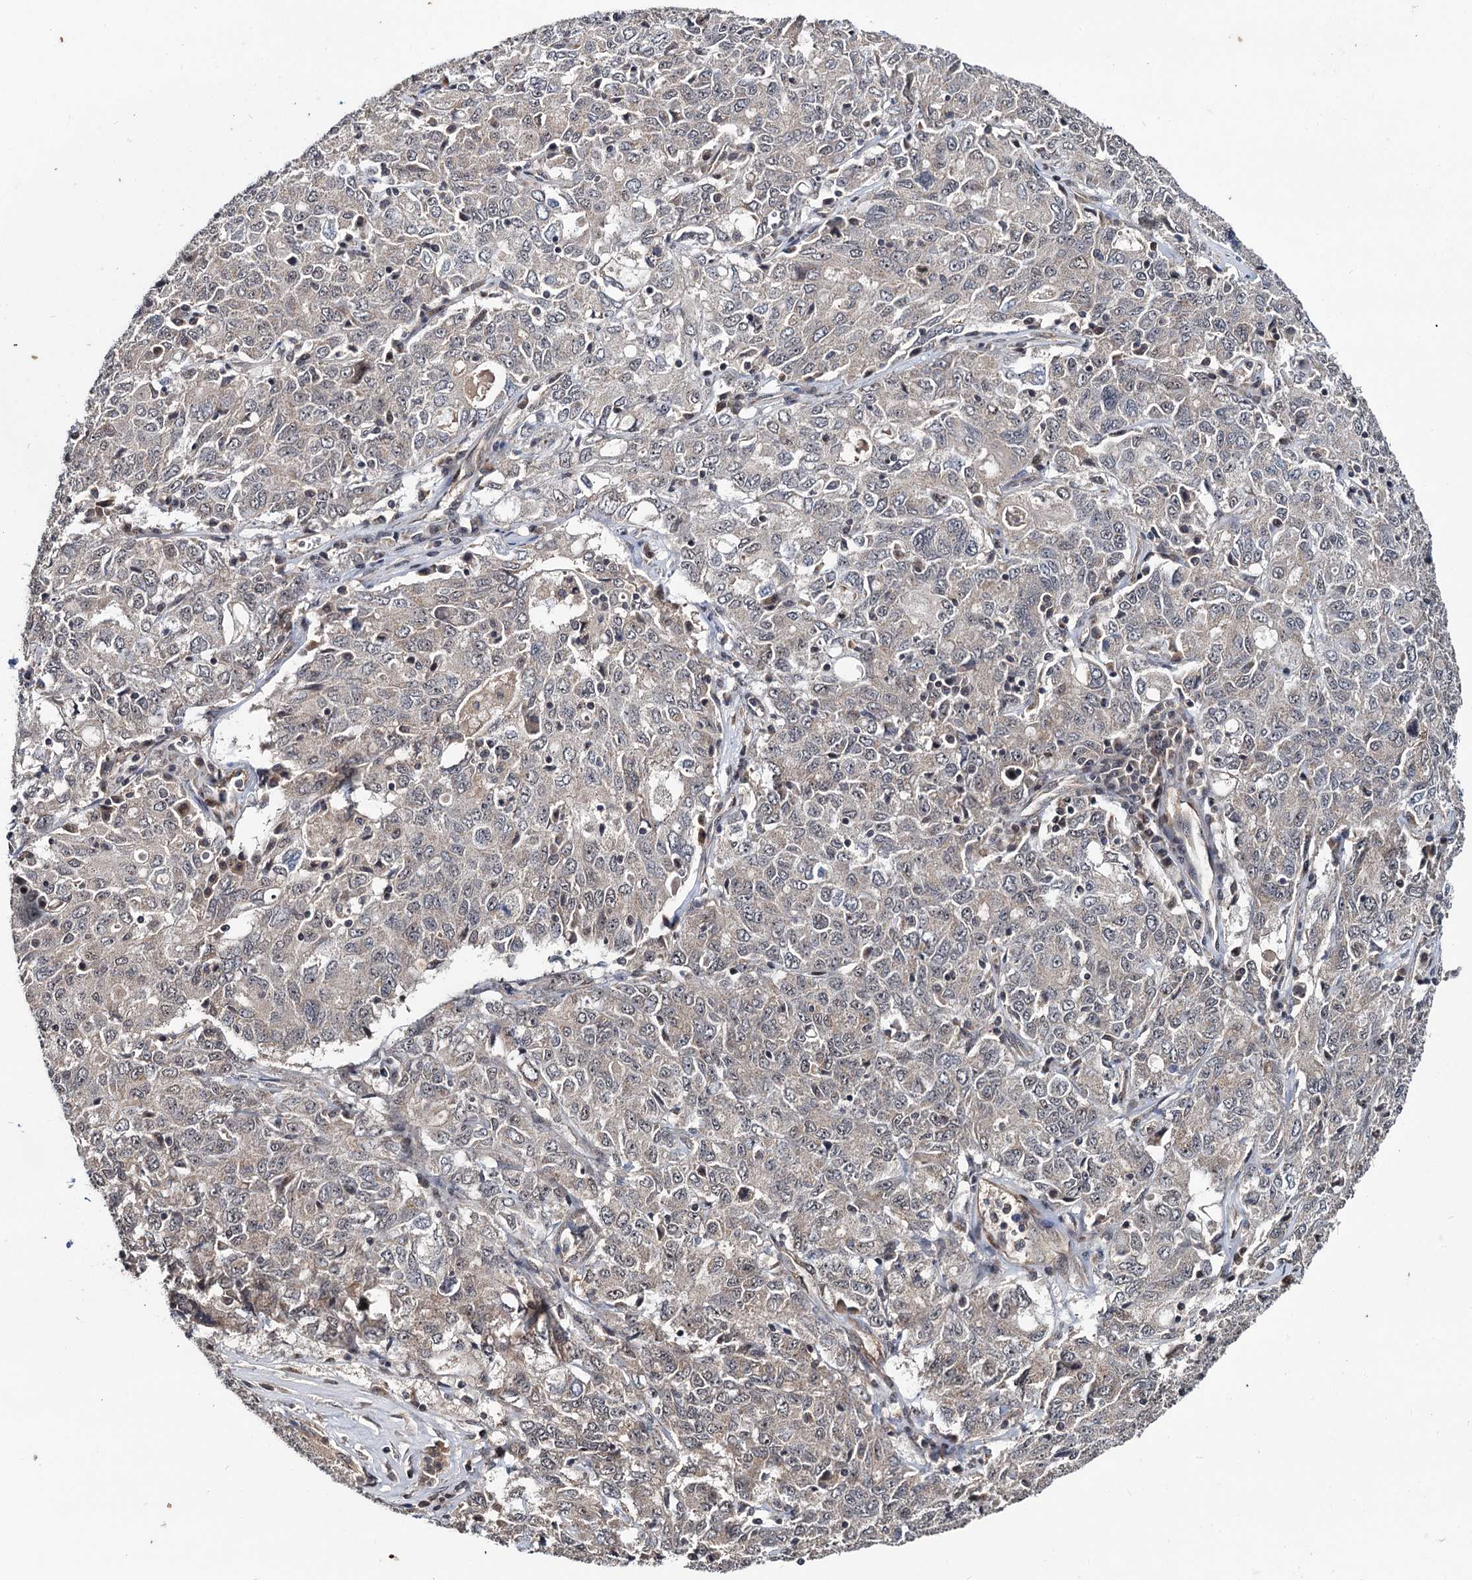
{"staining": {"intensity": "weak", "quantity": "25%-75%", "location": "cytoplasmic/membranous"}, "tissue": "ovarian cancer", "cell_type": "Tumor cells", "image_type": "cancer", "snomed": [{"axis": "morphology", "description": "Carcinoma, endometroid"}, {"axis": "topography", "description": "Ovary"}], "caption": "Immunohistochemical staining of human endometroid carcinoma (ovarian) shows low levels of weak cytoplasmic/membranous staining in about 25%-75% of tumor cells.", "gene": "ARHGAP42", "patient": {"sex": "female", "age": 62}}